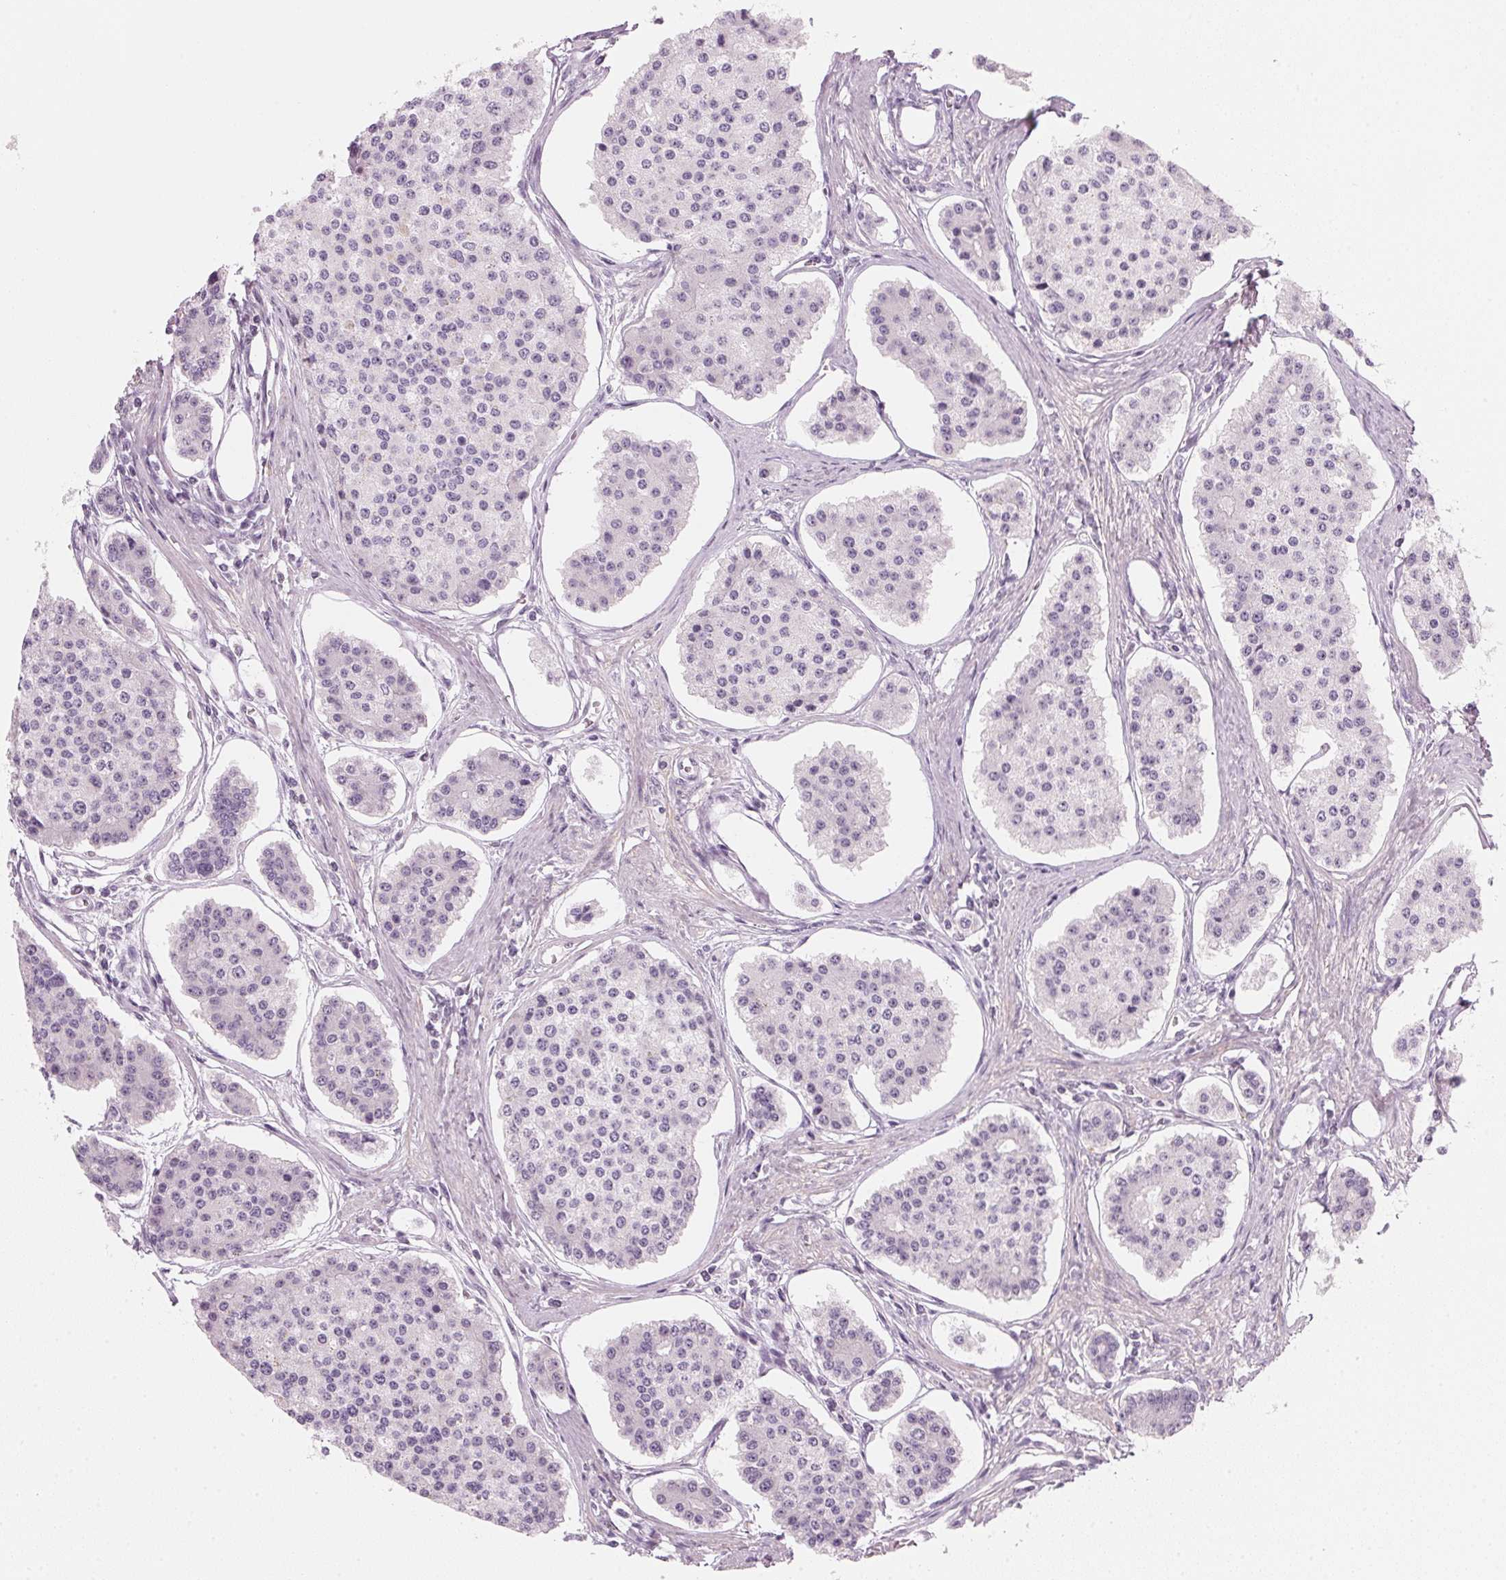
{"staining": {"intensity": "negative", "quantity": "none", "location": "none"}, "tissue": "carcinoid", "cell_type": "Tumor cells", "image_type": "cancer", "snomed": [{"axis": "morphology", "description": "Carcinoid, malignant, NOS"}, {"axis": "topography", "description": "Small intestine"}], "caption": "Tumor cells show no significant protein positivity in carcinoid (malignant).", "gene": "DNTTIP2", "patient": {"sex": "female", "age": 65}}